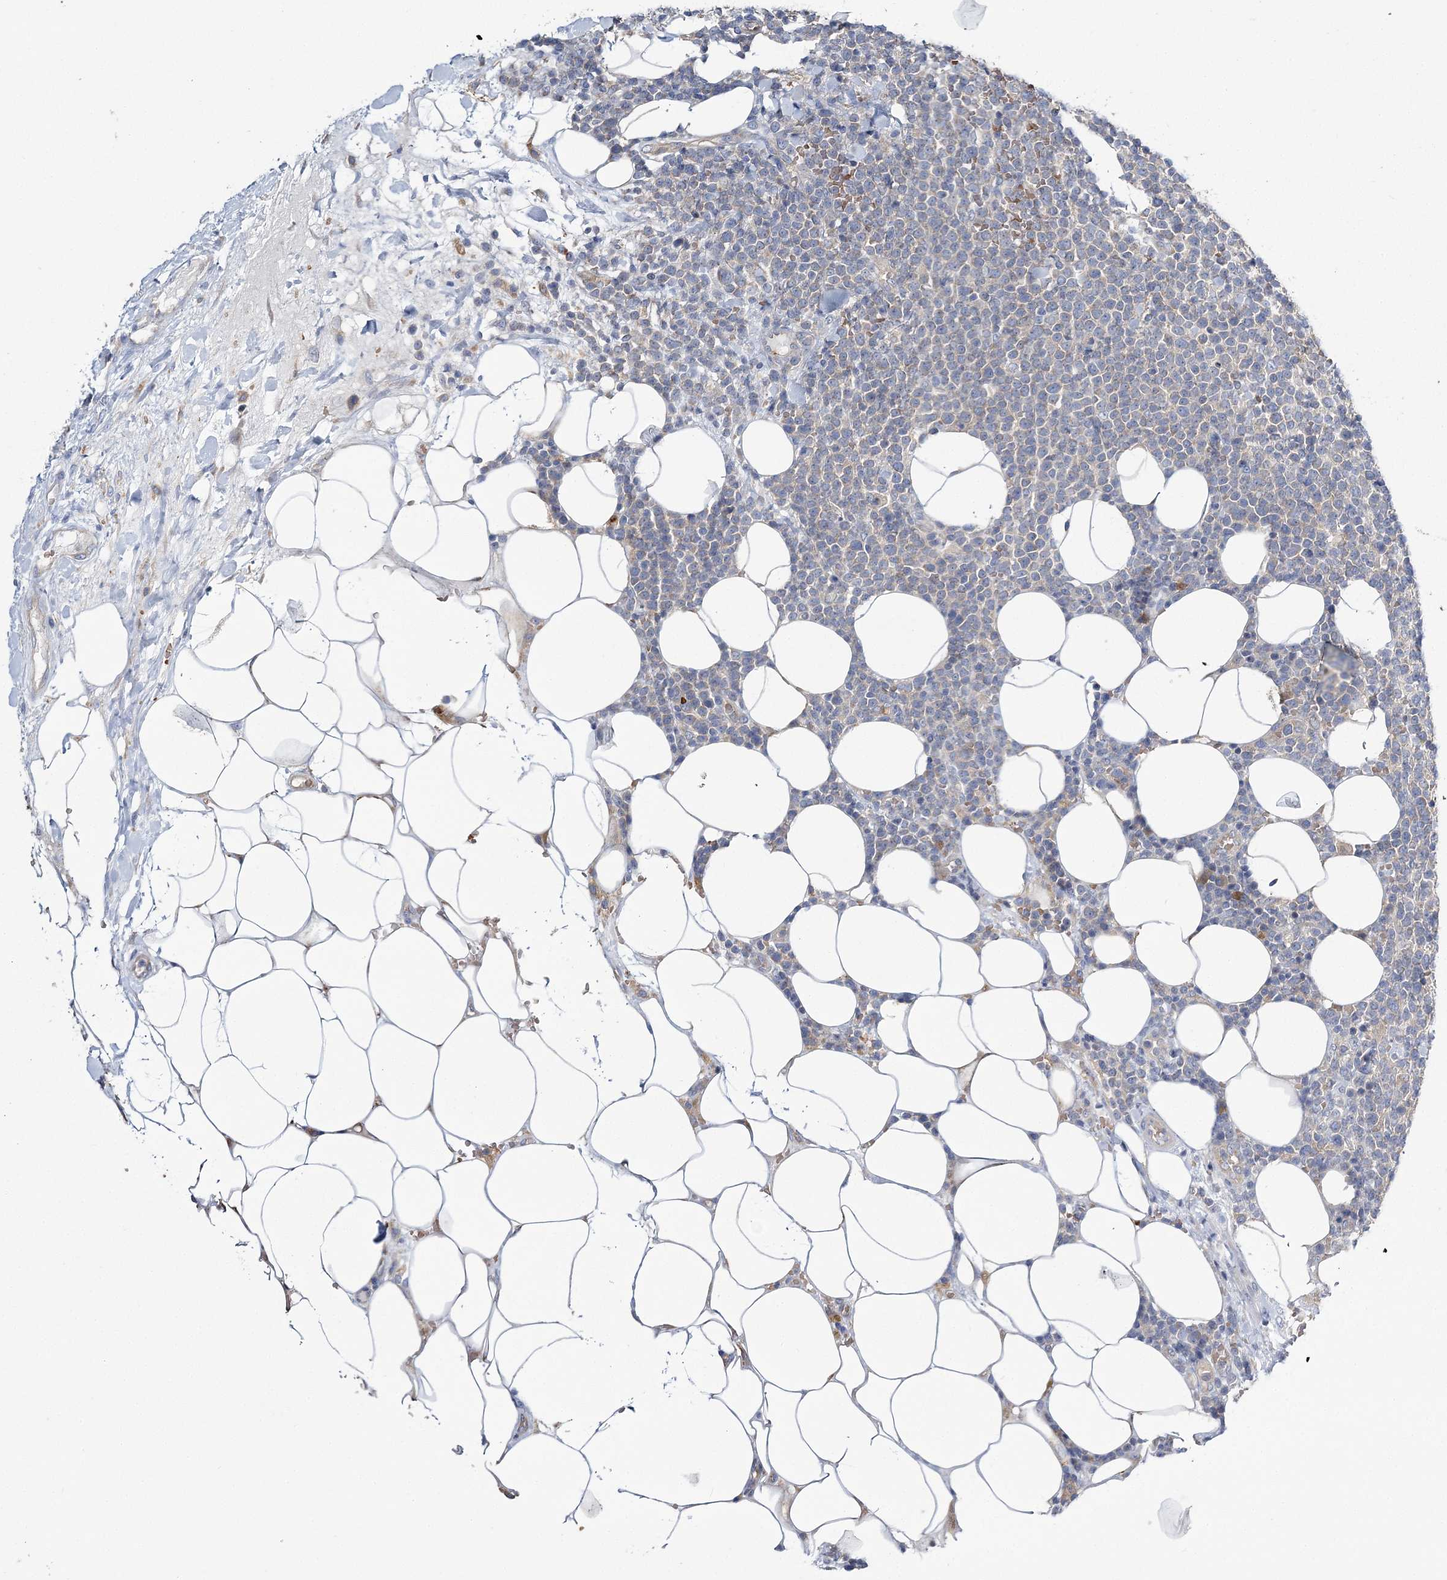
{"staining": {"intensity": "negative", "quantity": "none", "location": "none"}, "tissue": "lymphoma", "cell_type": "Tumor cells", "image_type": "cancer", "snomed": [{"axis": "morphology", "description": "Malignant lymphoma, non-Hodgkin's type, High grade"}, {"axis": "topography", "description": "Lymph node"}], "caption": "This is an IHC photomicrograph of malignant lymphoma, non-Hodgkin's type (high-grade). There is no staining in tumor cells.", "gene": "ATP11B", "patient": {"sex": "male", "age": 61}}